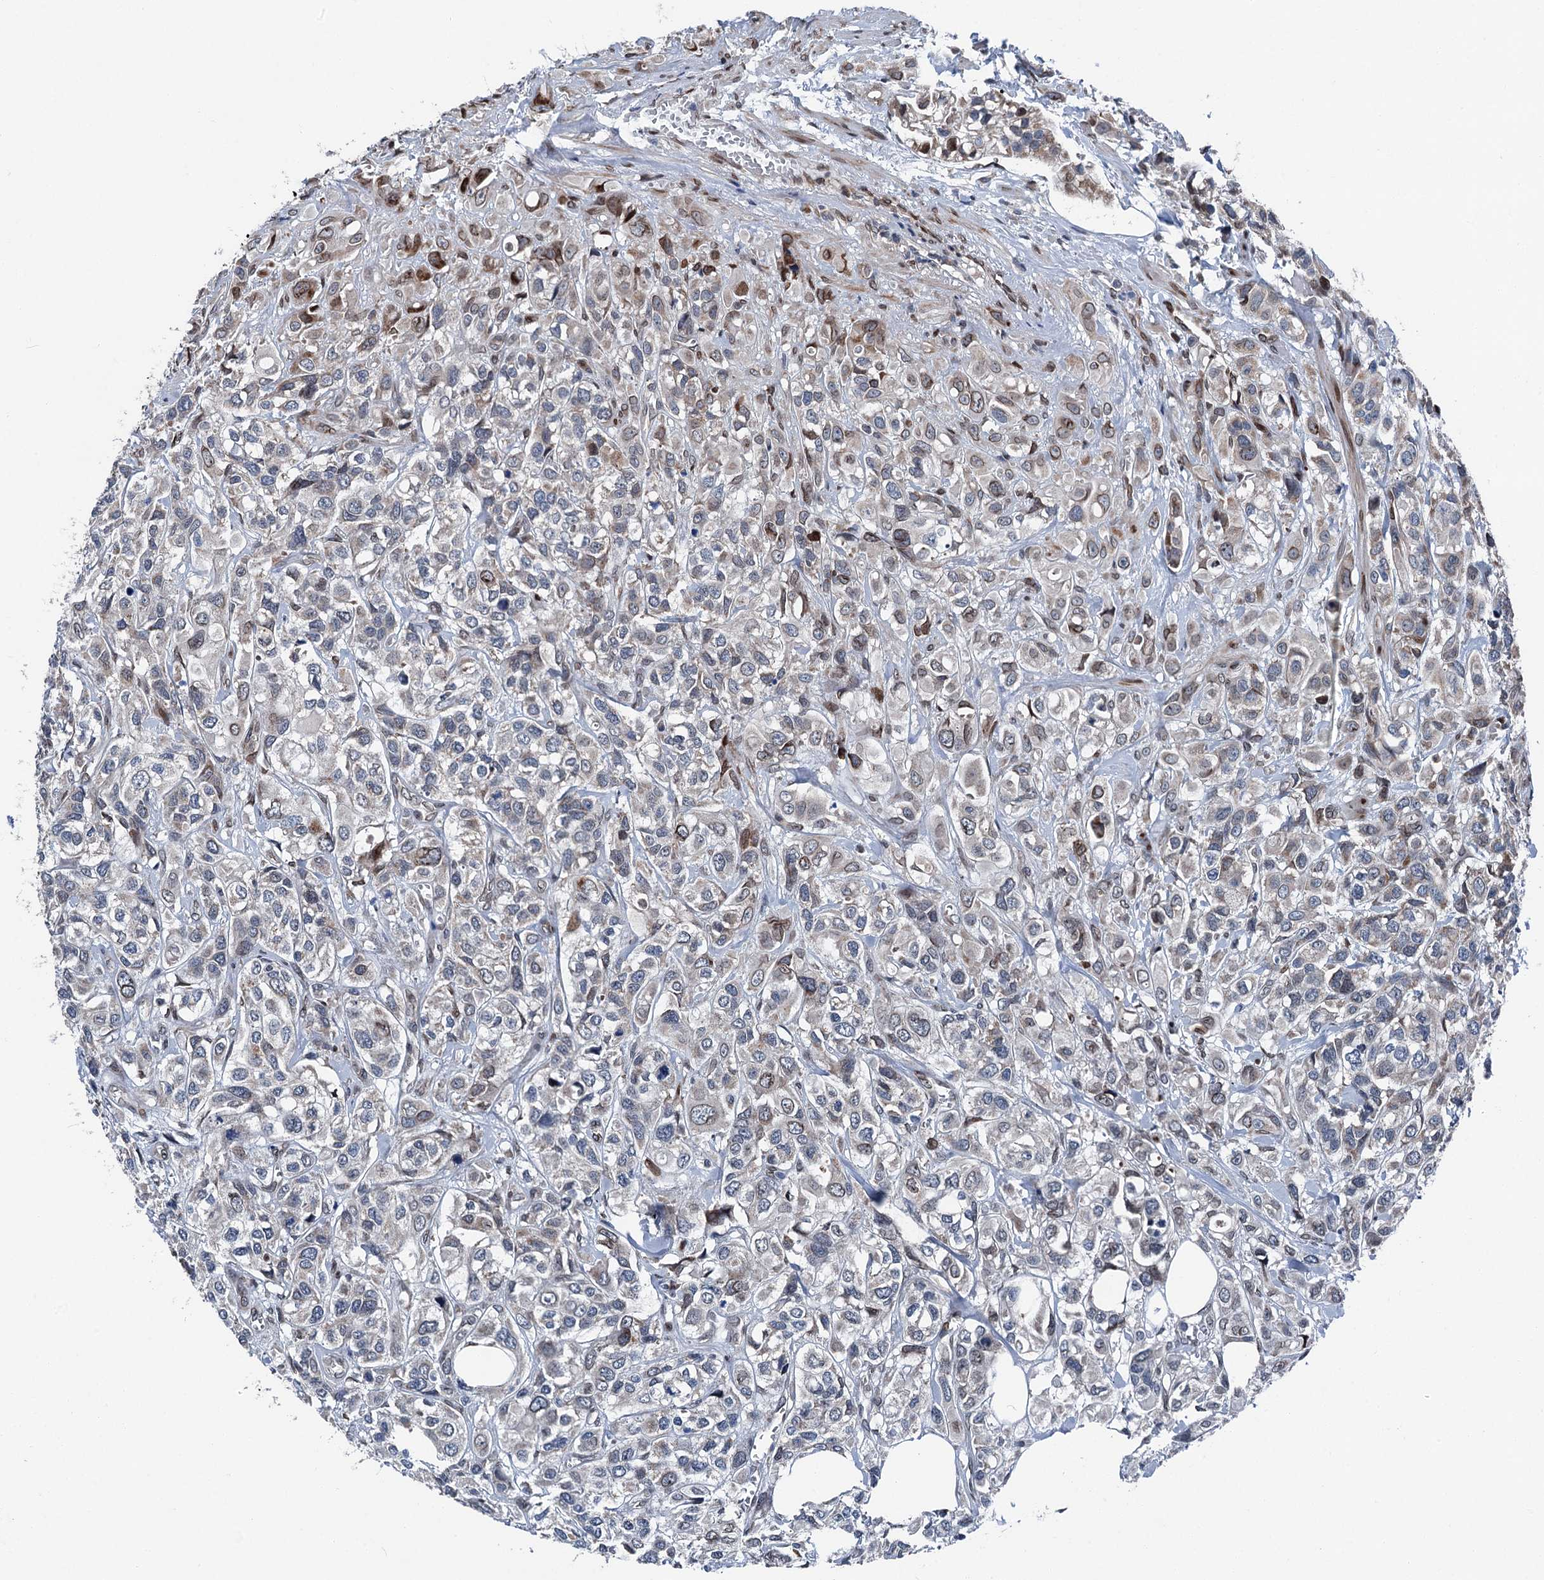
{"staining": {"intensity": "moderate", "quantity": "<25%", "location": "cytoplasmic/membranous"}, "tissue": "urothelial cancer", "cell_type": "Tumor cells", "image_type": "cancer", "snomed": [{"axis": "morphology", "description": "Urothelial carcinoma, High grade"}, {"axis": "topography", "description": "Urinary bladder"}], "caption": "Immunohistochemical staining of human urothelial cancer reveals low levels of moderate cytoplasmic/membranous expression in approximately <25% of tumor cells.", "gene": "MRPL14", "patient": {"sex": "male", "age": 67}}